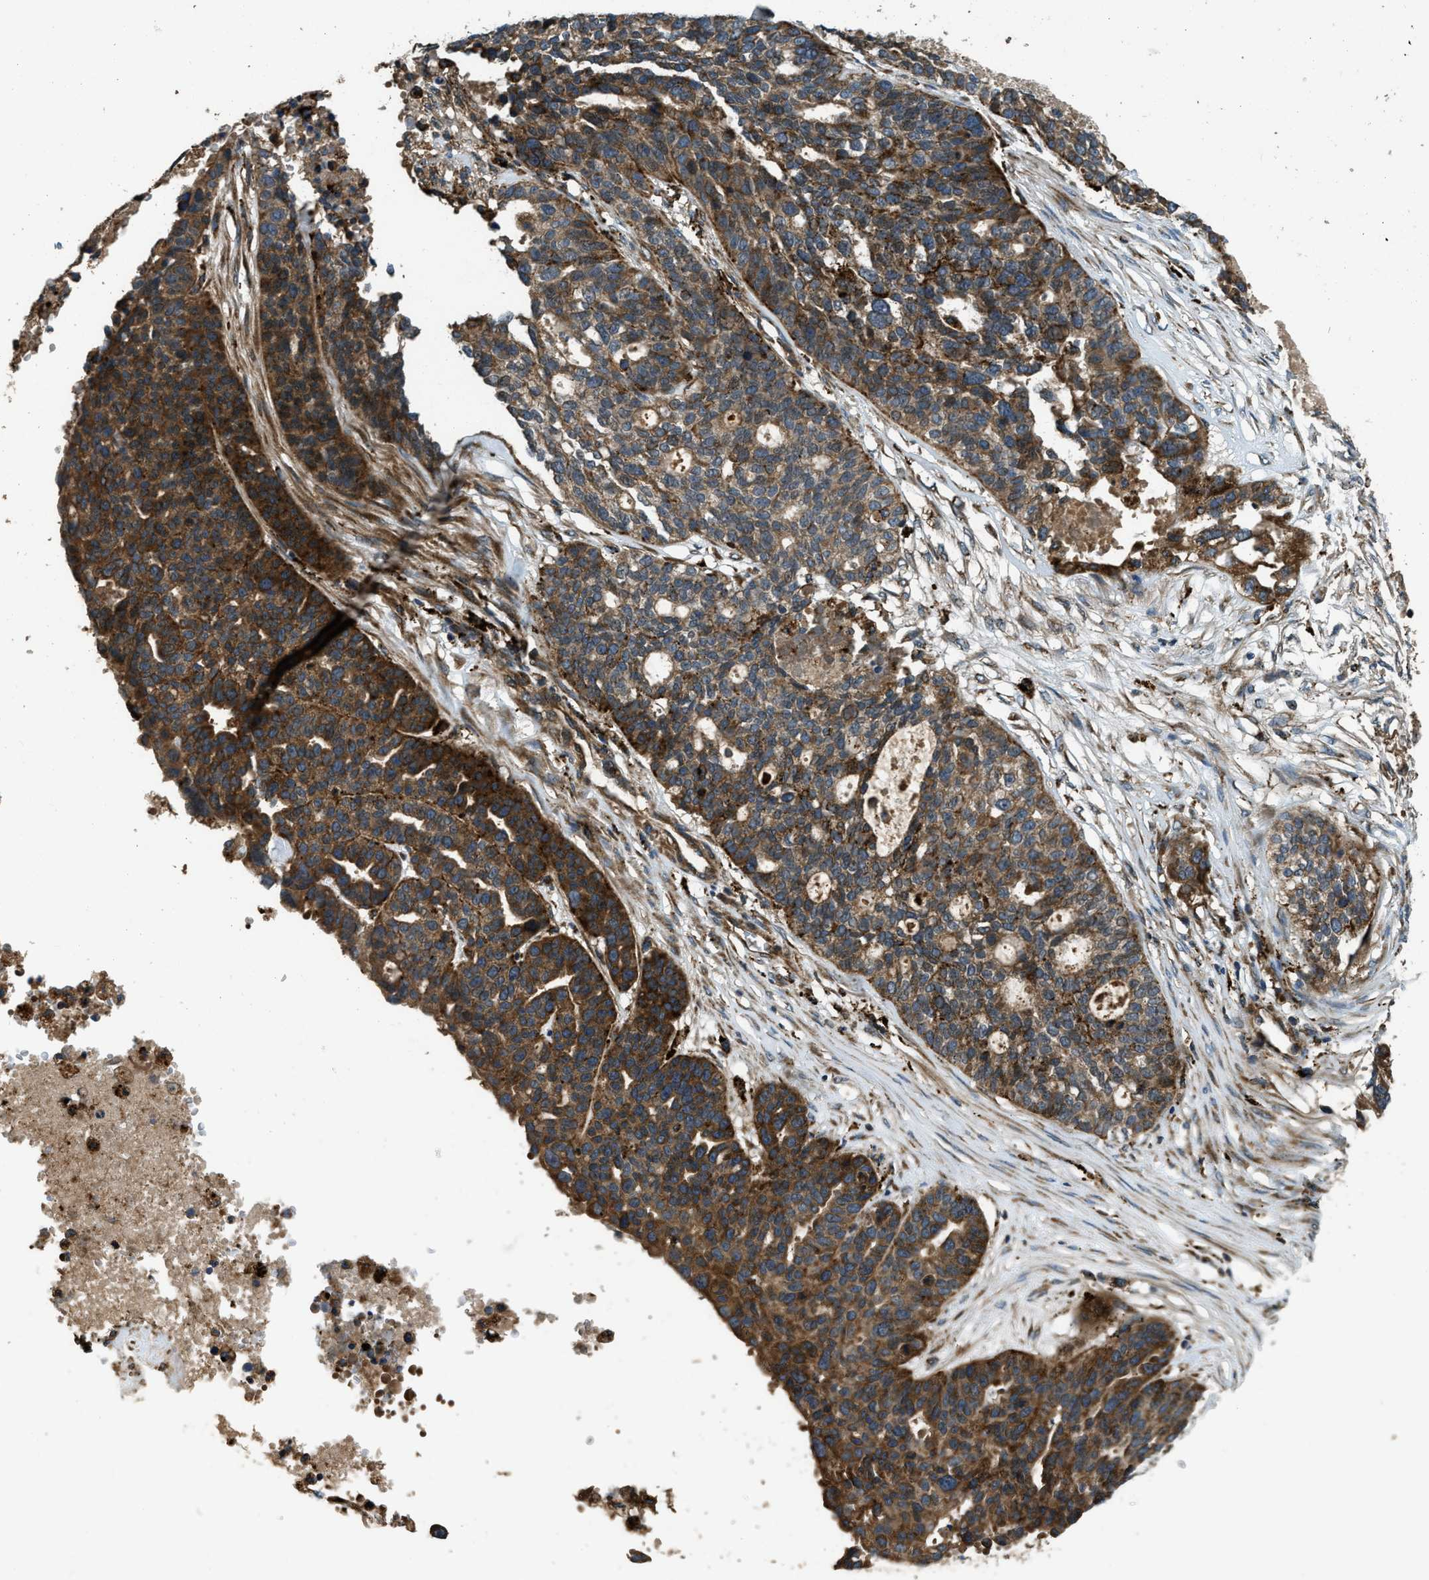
{"staining": {"intensity": "strong", "quantity": ">75%", "location": "cytoplasmic/membranous"}, "tissue": "ovarian cancer", "cell_type": "Tumor cells", "image_type": "cancer", "snomed": [{"axis": "morphology", "description": "Cystadenocarcinoma, serous, NOS"}, {"axis": "topography", "description": "Ovary"}], "caption": "Immunohistochemistry (IHC) micrograph of neoplastic tissue: human ovarian cancer (serous cystadenocarcinoma) stained using immunohistochemistry (IHC) reveals high levels of strong protein expression localized specifically in the cytoplasmic/membranous of tumor cells, appearing as a cytoplasmic/membranous brown color.", "gene": "GGH", "patient": {"sex": "female", "age": 59}}